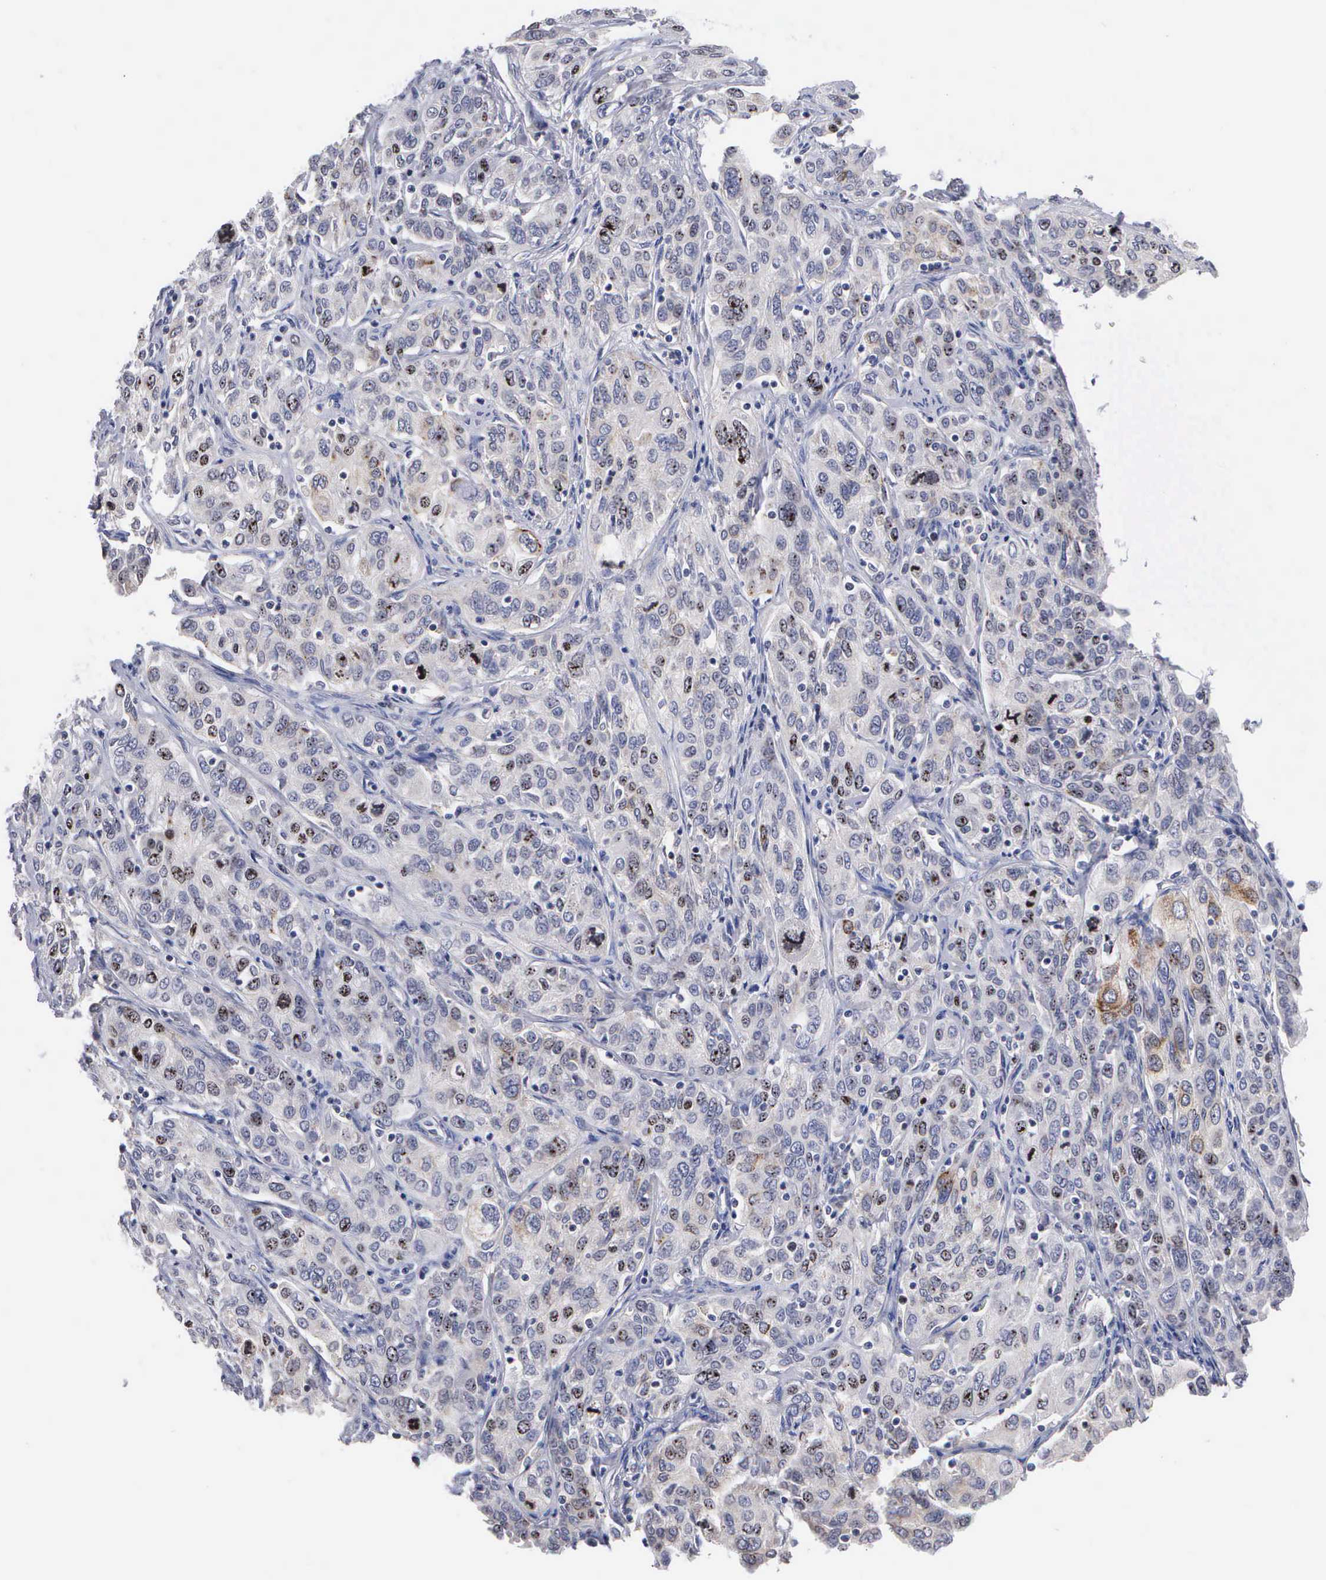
{"staining": {"intensity": "weak", "quantity": "25%-75%", "location": "nuclear"}, "tissue": "cervical cancer", "cell_type": "Tumor cells", "image_type": "cancer", "snomed": [{"axis": "morphology", "description": "Squamous cell carcinoma, NOS"}, {"axis": "topography", "description": "Cervix"}], "caption": "An image showing weak nuclear expression in approximately 25%-75% of tumor cells in cervical cancer (squamous cell carcinoma), as visualized by brown immunohistochemical staining.", "gene": "KDM6A", "patient": {"sex": "female", "age": 38}}